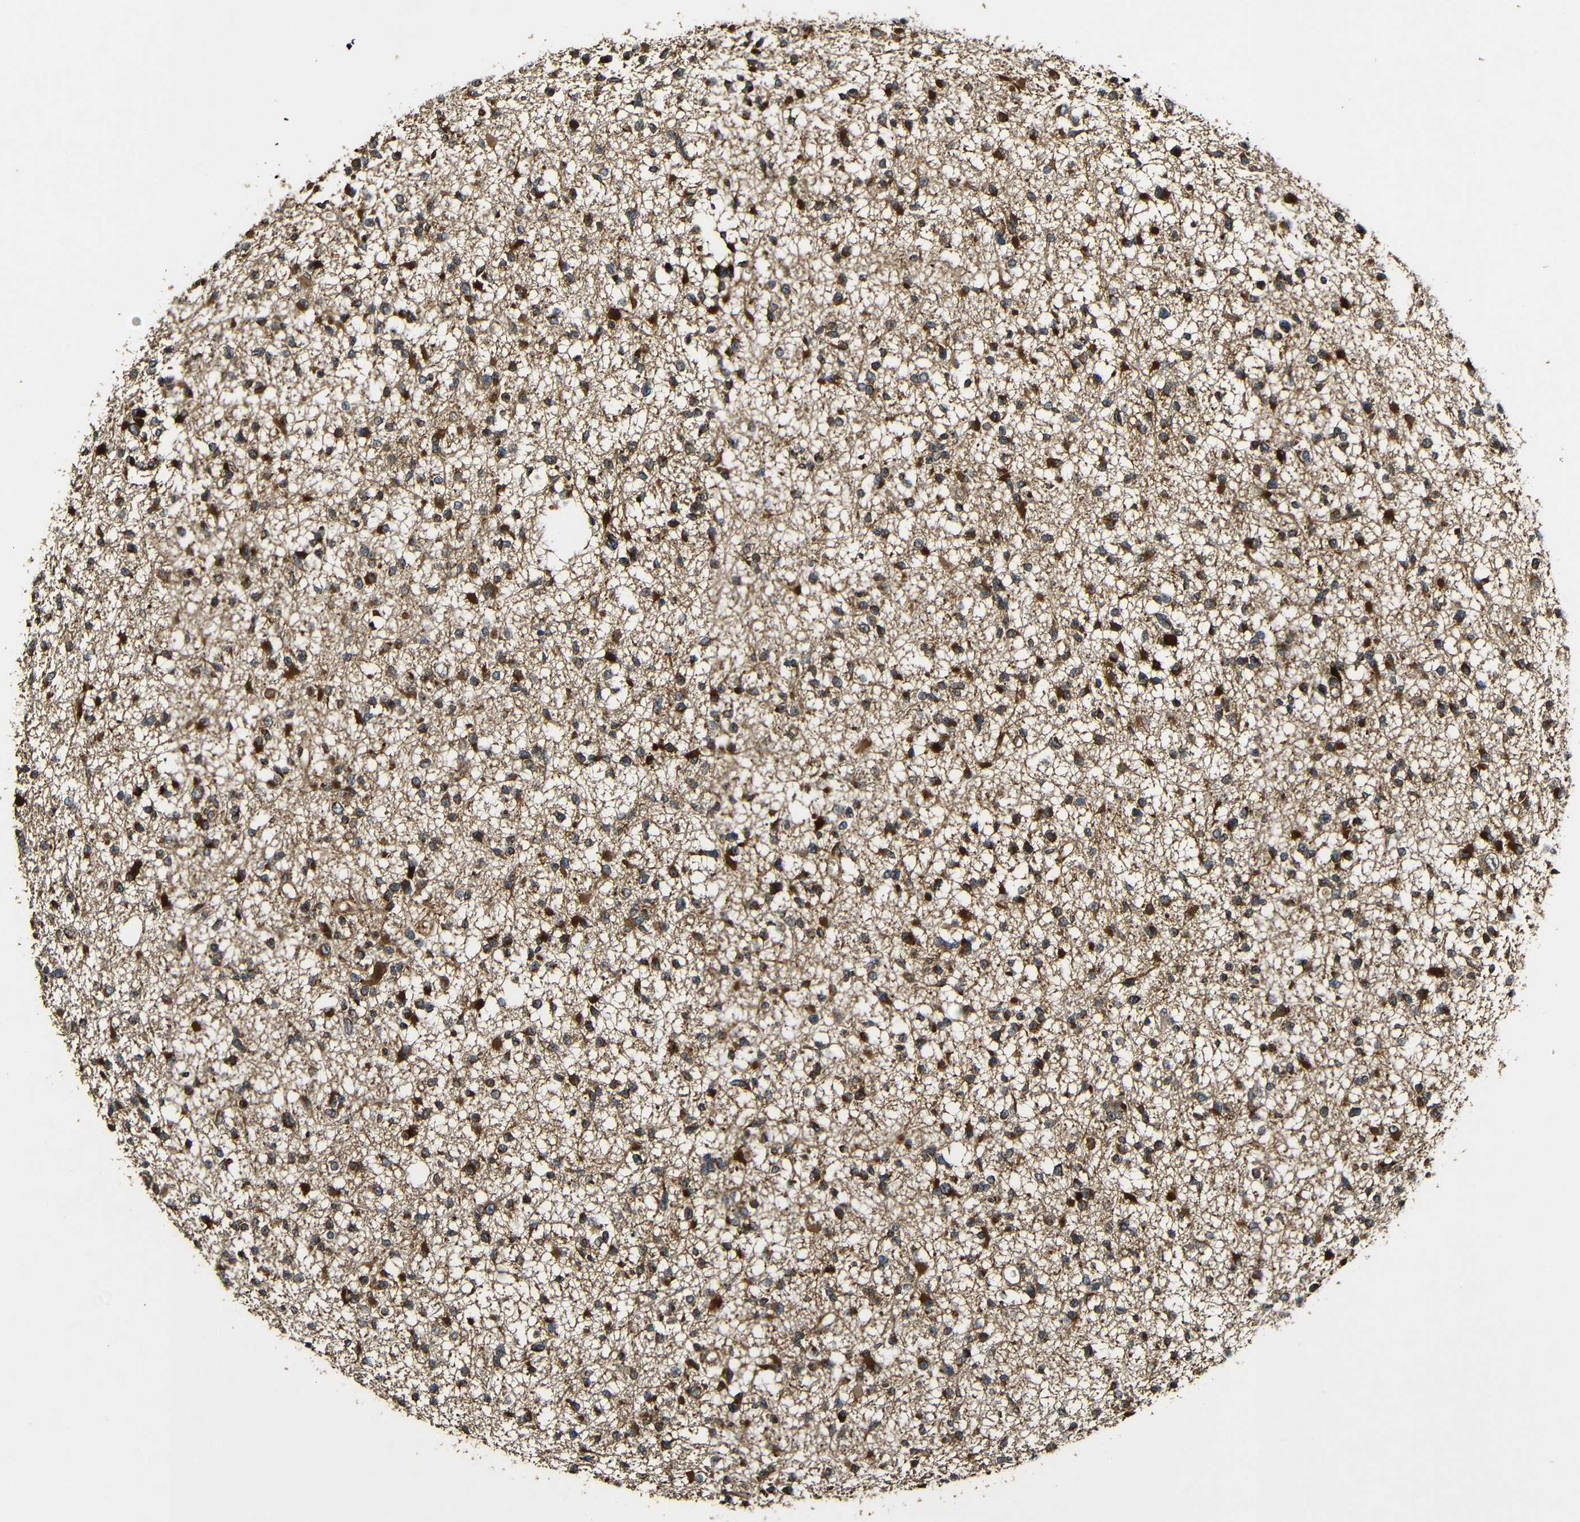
{"staining": {"intensity": "strong", "quantity": ">75%", "location": "cytoplasmic/membranous"}, "tissue": "glioma", "cell_type": "Tumor cells", "image_type": "cancer", "snomed": [{"axis": "morphology", "description": "Glioma, malignant, Low grade"}, {"axis": "topography", "description": "Brain"}], "caption": "A brown stain labels strong cytoplasmic/membranous positivity of a protein in glioma tumor cells. (Stains: DAB (3,3'-diaminobenzidine) in brown, nuclei in blue, Microscopy: brightfield microscopy at high magnification).", "gene": "CASP8", "patient": {"sex": "female", "age": 22}}